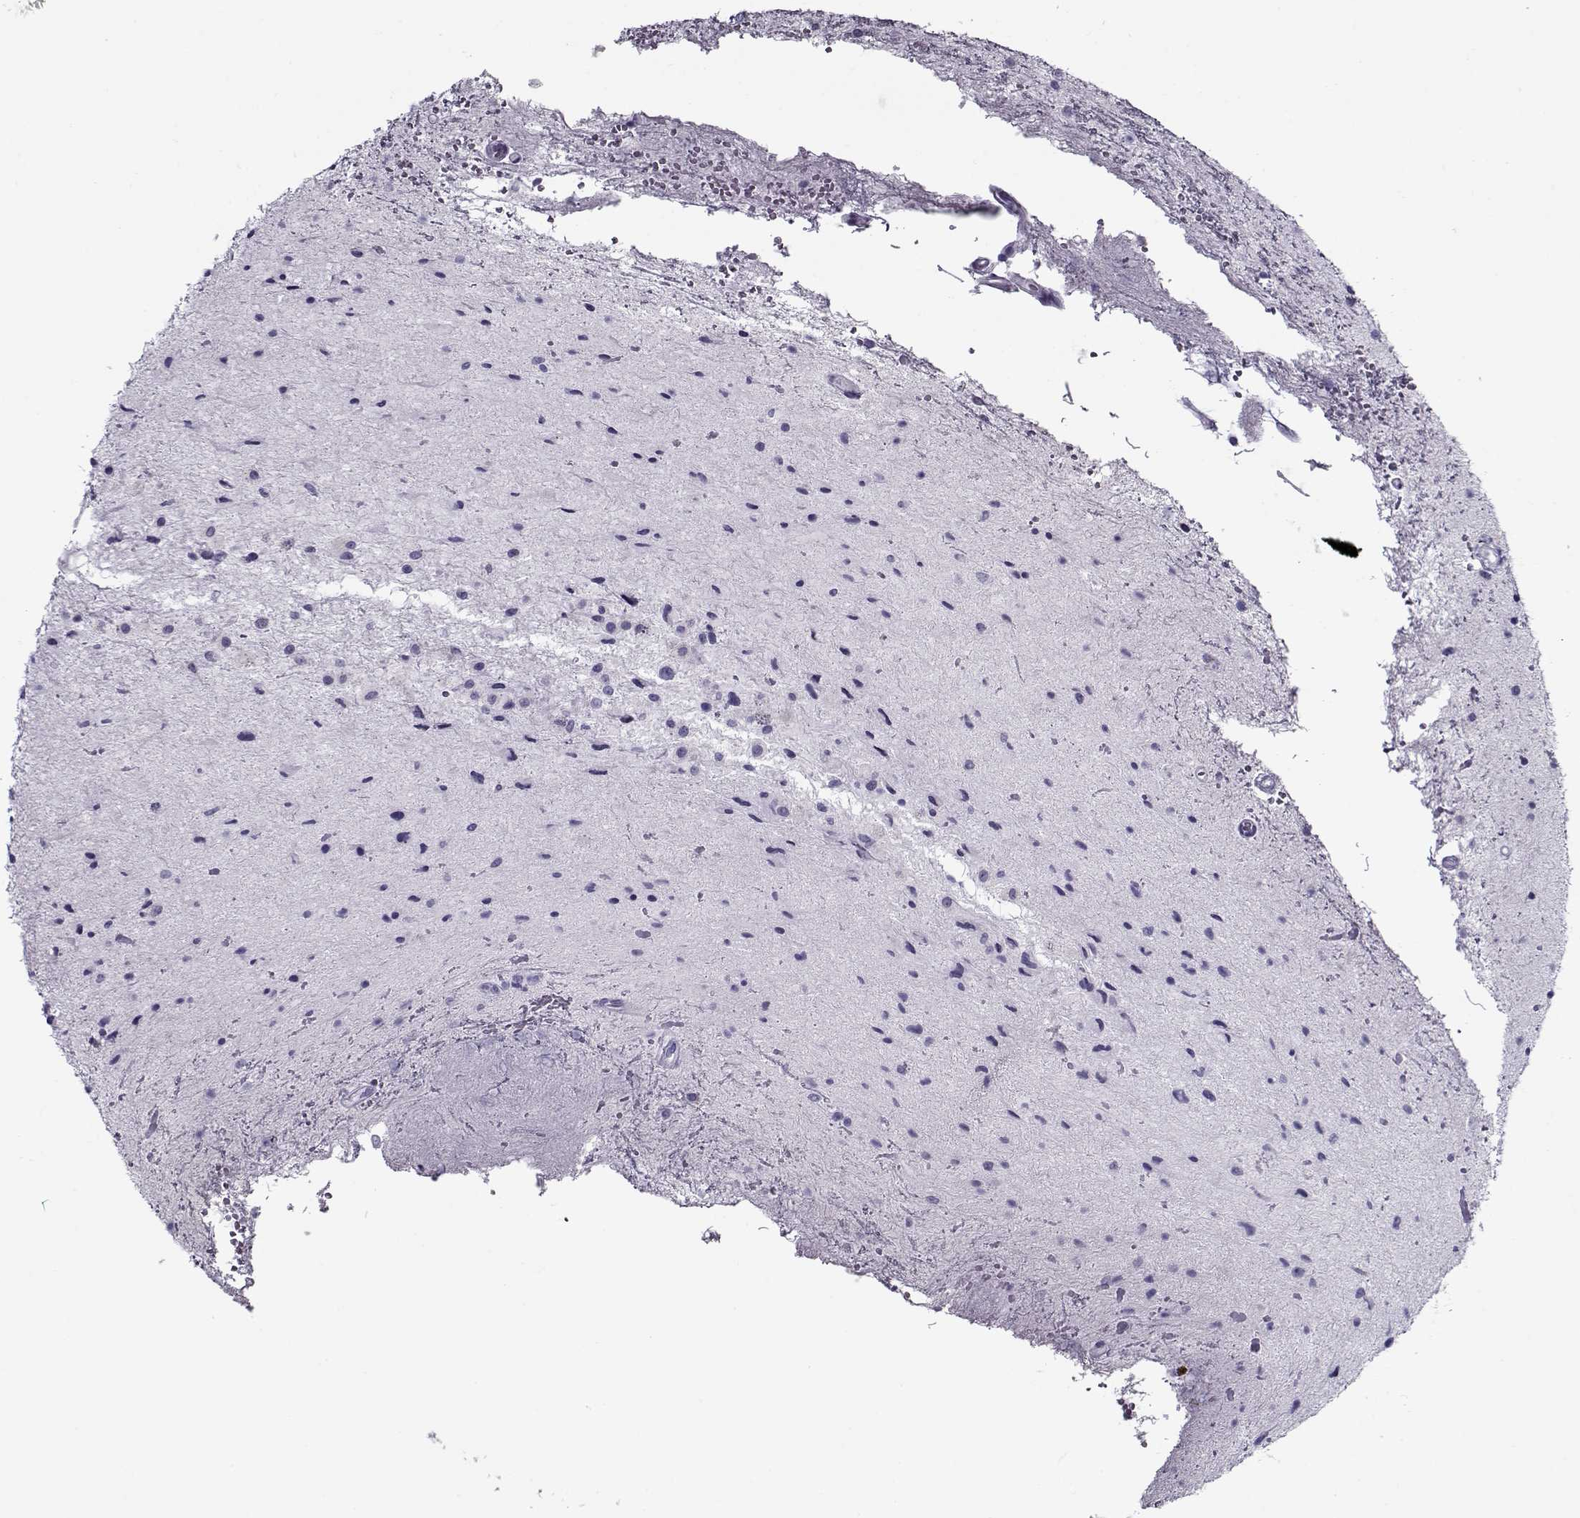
{"staining": {"intensity": "negative", "quantity": "none", "location": "none"}, "tissue": "glioma", "cell_type": "Tumor cells", "image_type": "cancer", "snomed": [{"axis": "morphology", "description": "Glioma, malignant, Low grade"}, {"axis": "topography", "description": "Cerebellum"}], "caption": "IHC of human glioma demonstrates no expression in tumor cells.", "gene": "GAGE2A", "patient": {"sex": "female", "age": 14}}